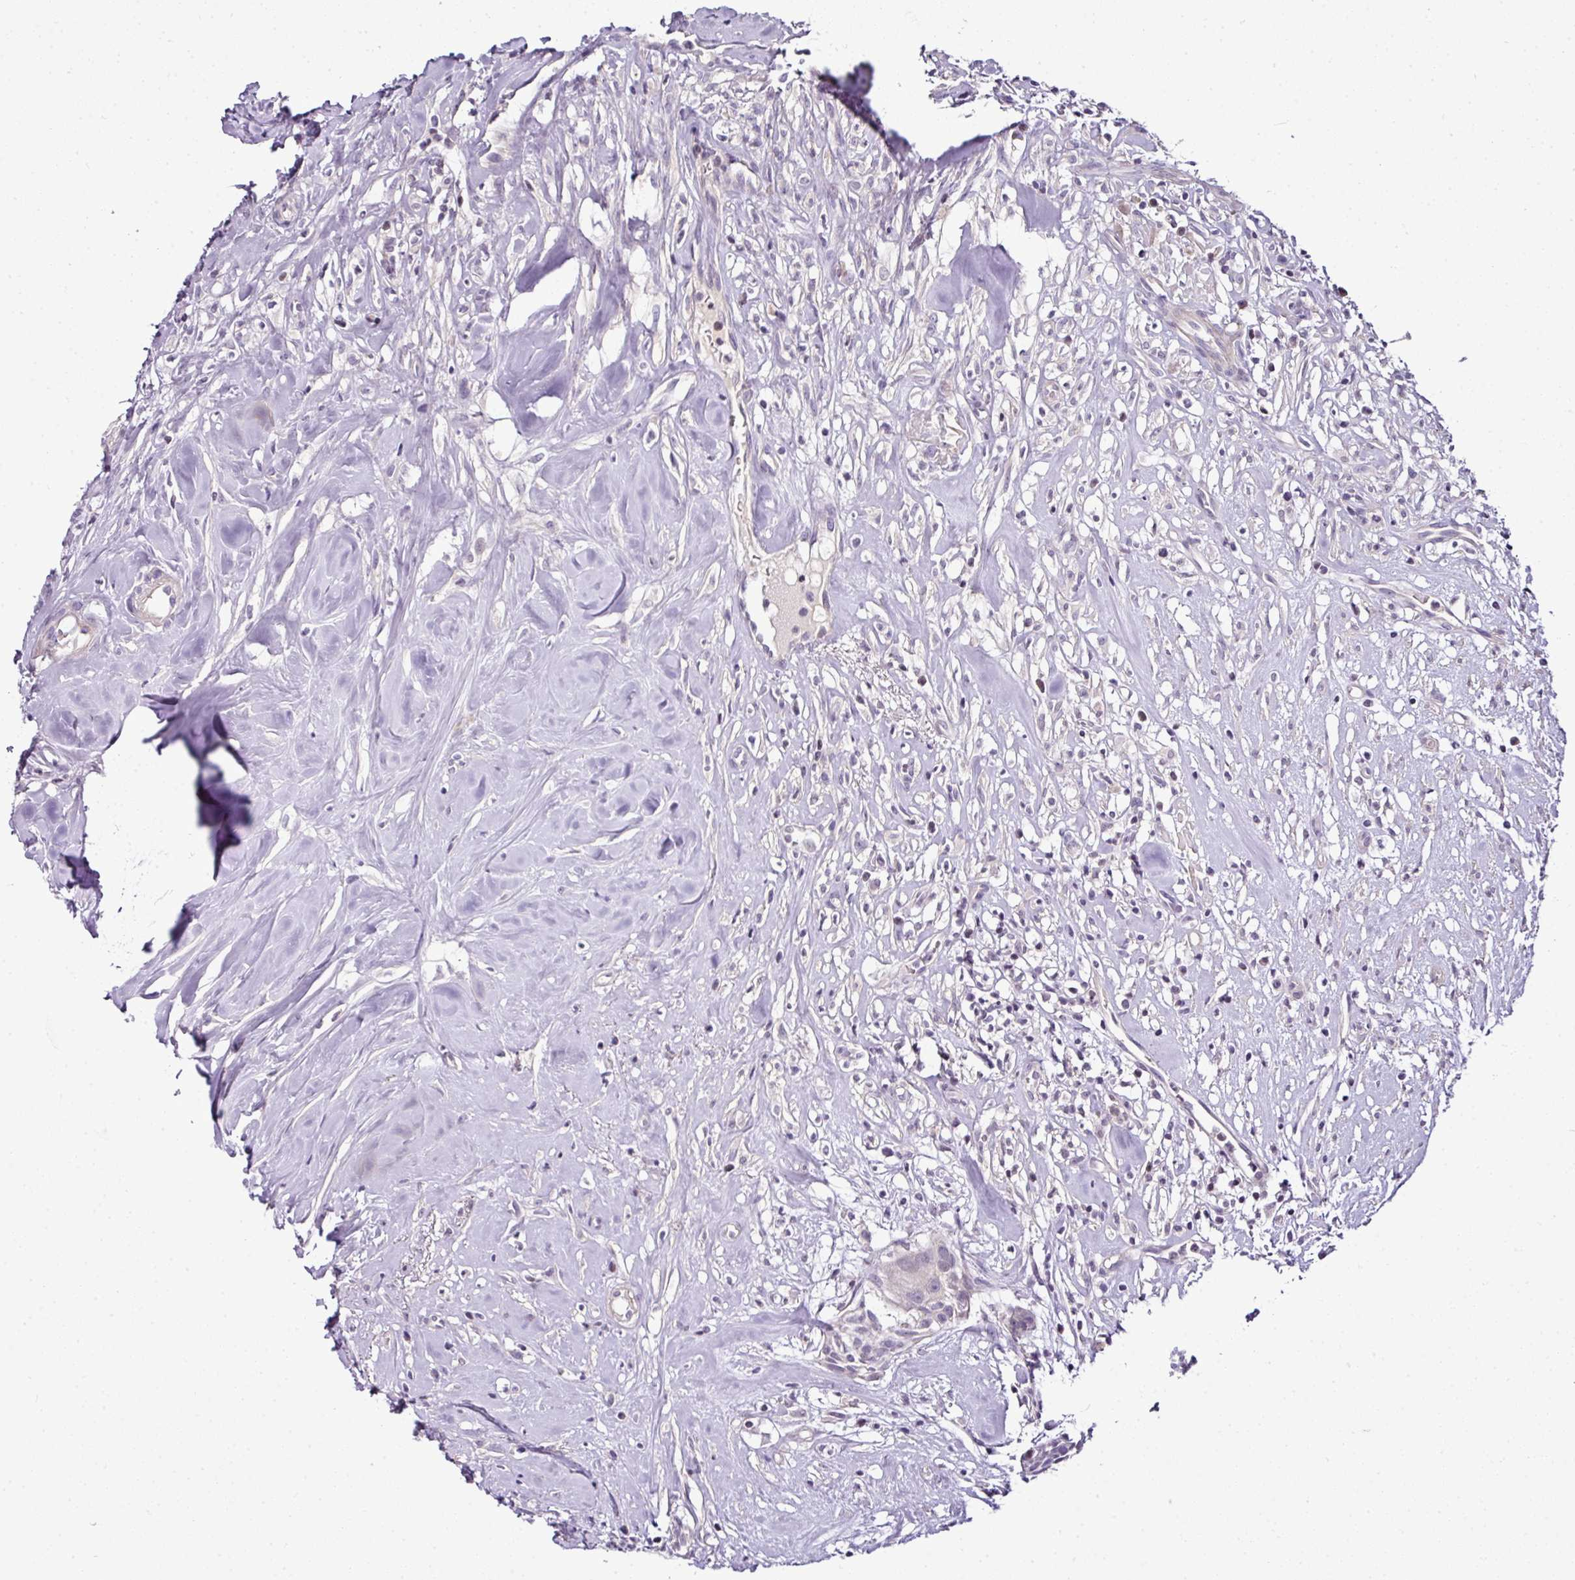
{"staining": {"intensity": "negative", "quantity": "none", "location": "none"}, "tissue": "head and neck cancer", "cell_type": "Tumor cells", "image_type": "cancer", "snomed": [{"axis": "morphology", "description": "Adenocarcinoma, NOS"}, {"axis": "topography", "description": "Subcutis"}, {"axis": "topography", "description": "Head-Neck"}], "caption": "Immunohistochemistry (IHC) image of human head and neck cancer (adenocarcinoma) stained for a protein (brown), which exhibits no positivity in tumor cells.", "gene": "TEX30", "patient": {"sex": "female", "age": 73}}